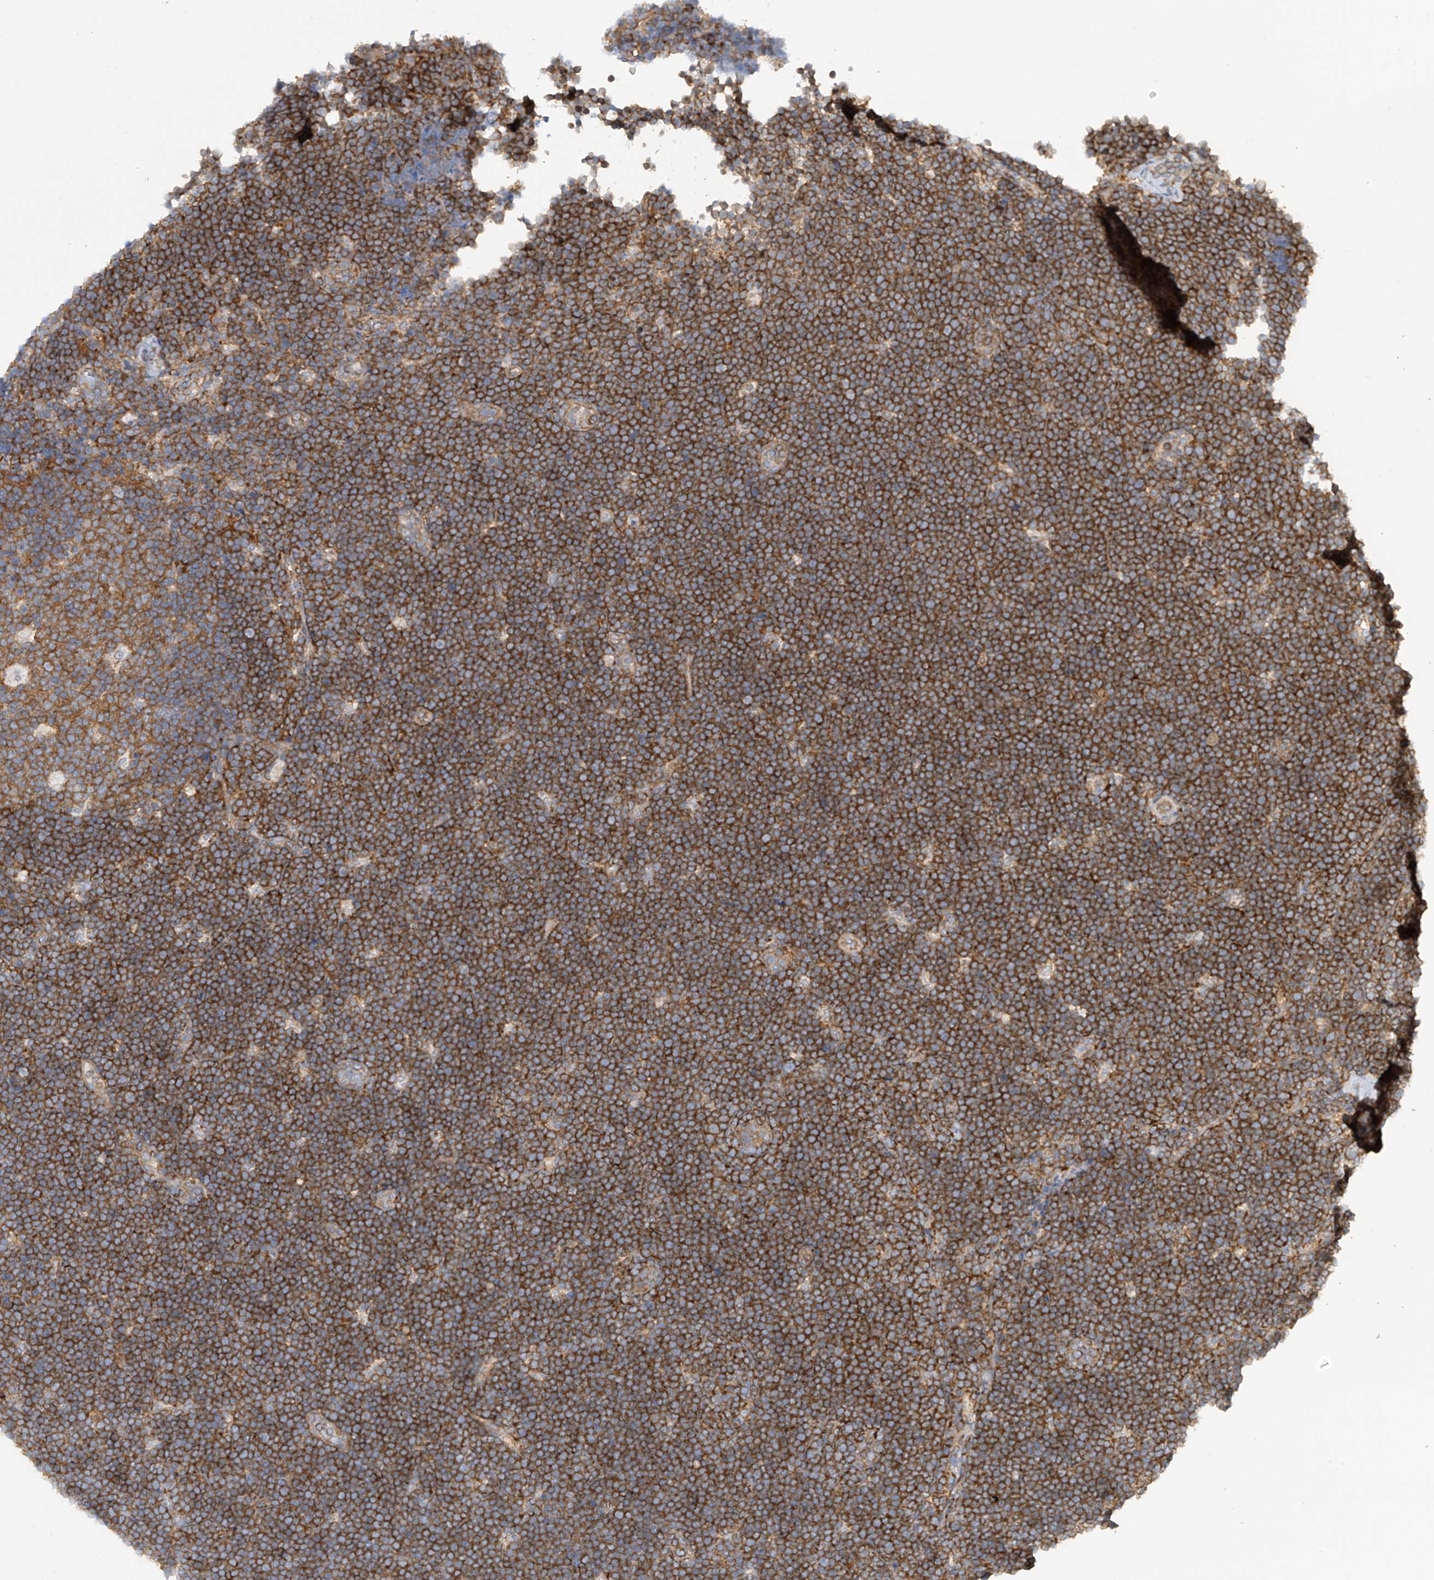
{"staining": {"intensity": "strong", "quantity": ">75%", "location": "cytoplasmic/membranous"}, "tissue": "lymphoma", "cell_type": "Tumor cells", "image_type": "cancer", "snomed": [{"axis": "morphology", "description": "Malignant lymphoma, non-Hodgkin's type, High grade"}, {"axis": "topography", "description": "Lymph node"}], "caption": "Strong cytoplasmic/membranous positivity is identified in approximately >75% of tumor cells in malignant lymphoma, non-Hodgkin's type (high-grade).", "gene": "REPS1", "patient": {"sex": "male", "age": 13}}